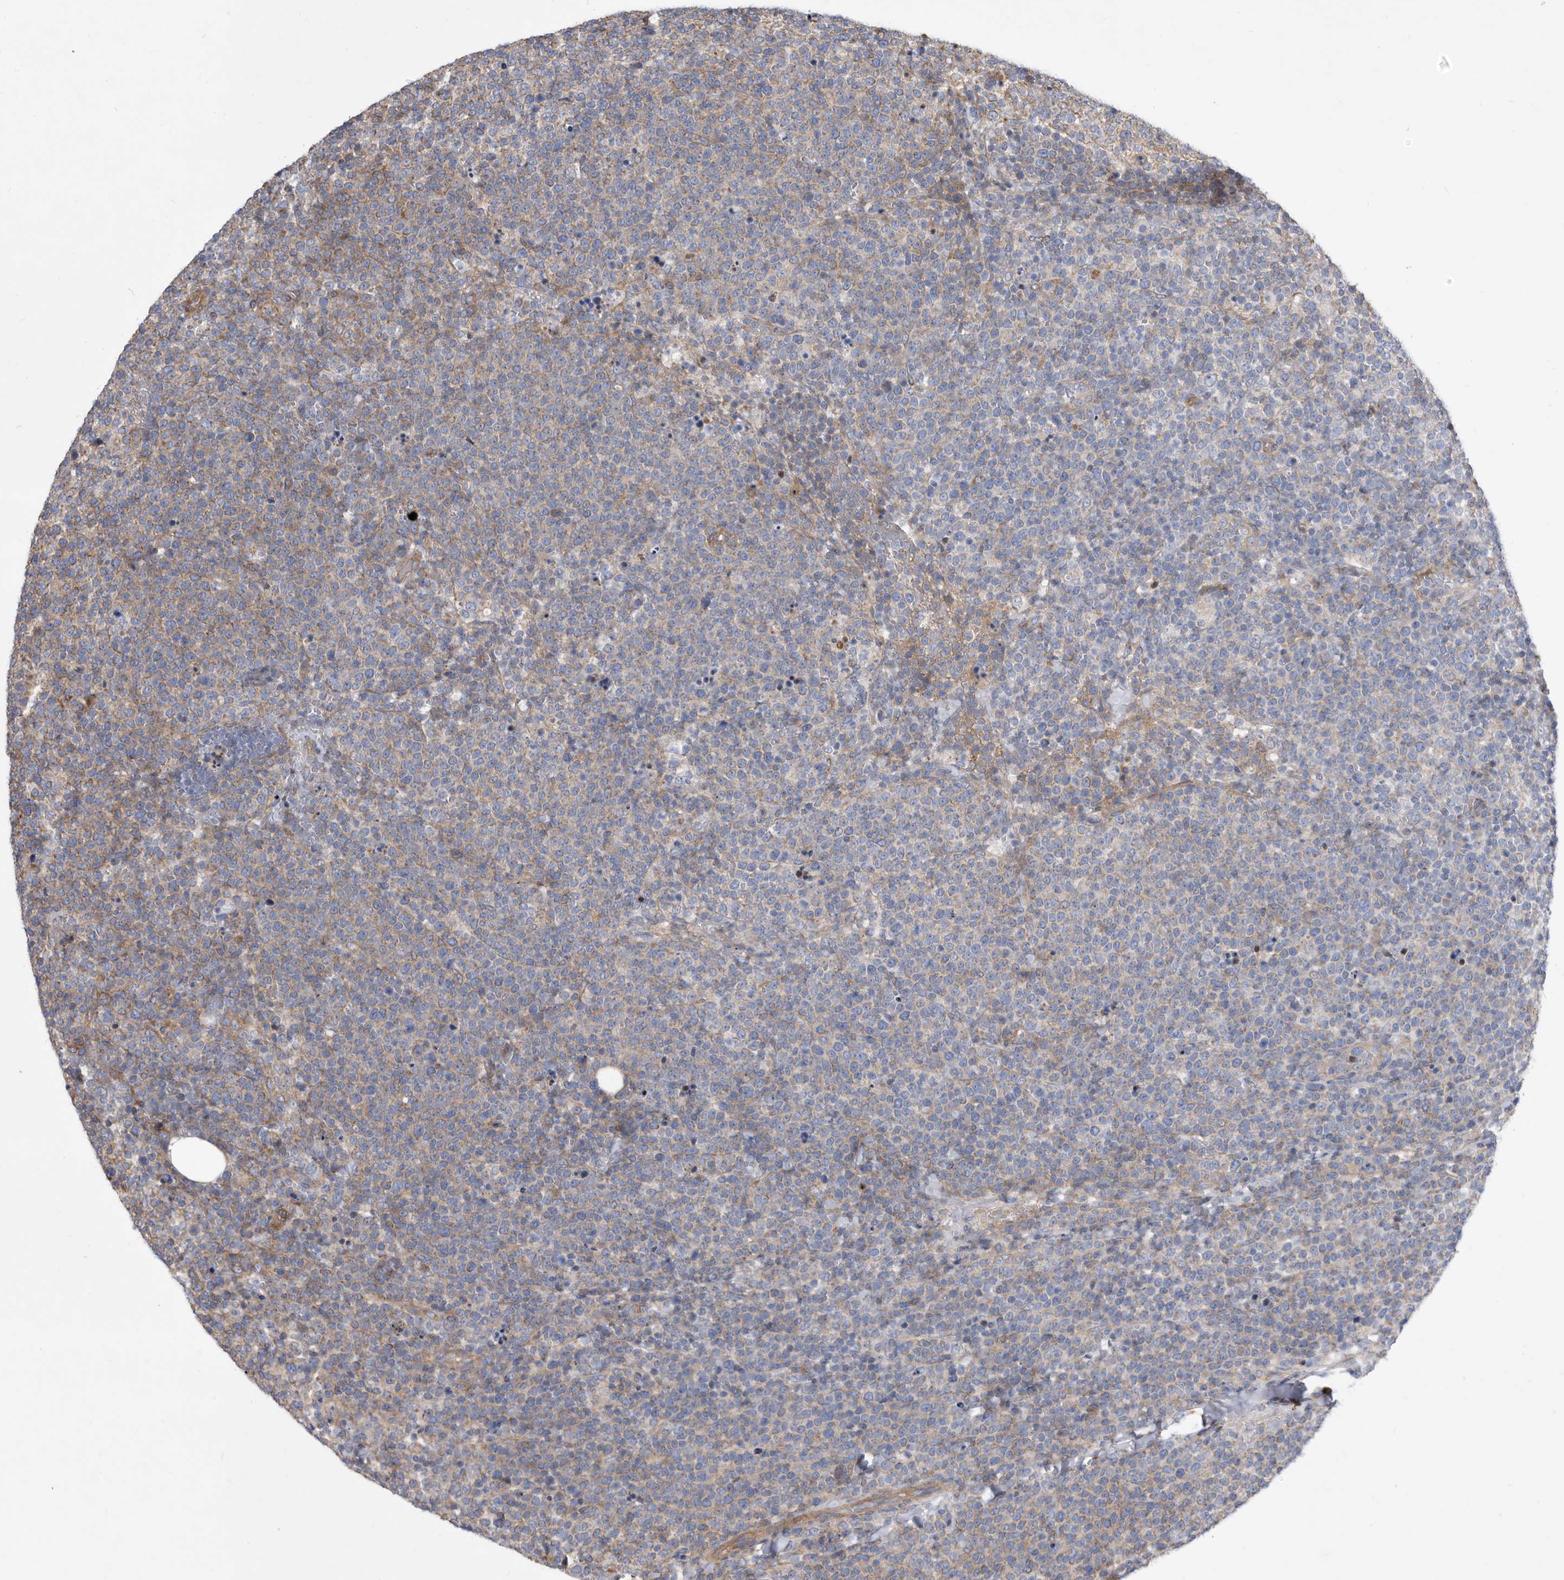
{"staining": {"intensity": "negative", "quantity": "none", "location": "none"}, "tissue": "lymphoma", "cell_type": "Tumor cells", "image_type": "cancer", "snomed": [{"axis": "morphology", "description": "Malignant lymphoma, non-Hodgkin's type, High grade"}, {"axis": "topography", "description": "Lymph node"}], "caption": "This is a image of IHC staining of high-grade malignant lymphoma, non-Hodgkin's type, which shows no staining in tumor cells. (Immunohistochemistry, brightfield microscopy, high magnification).", "gene": "ATP13A3", "patient": {"sex": "male", "age": 61}}